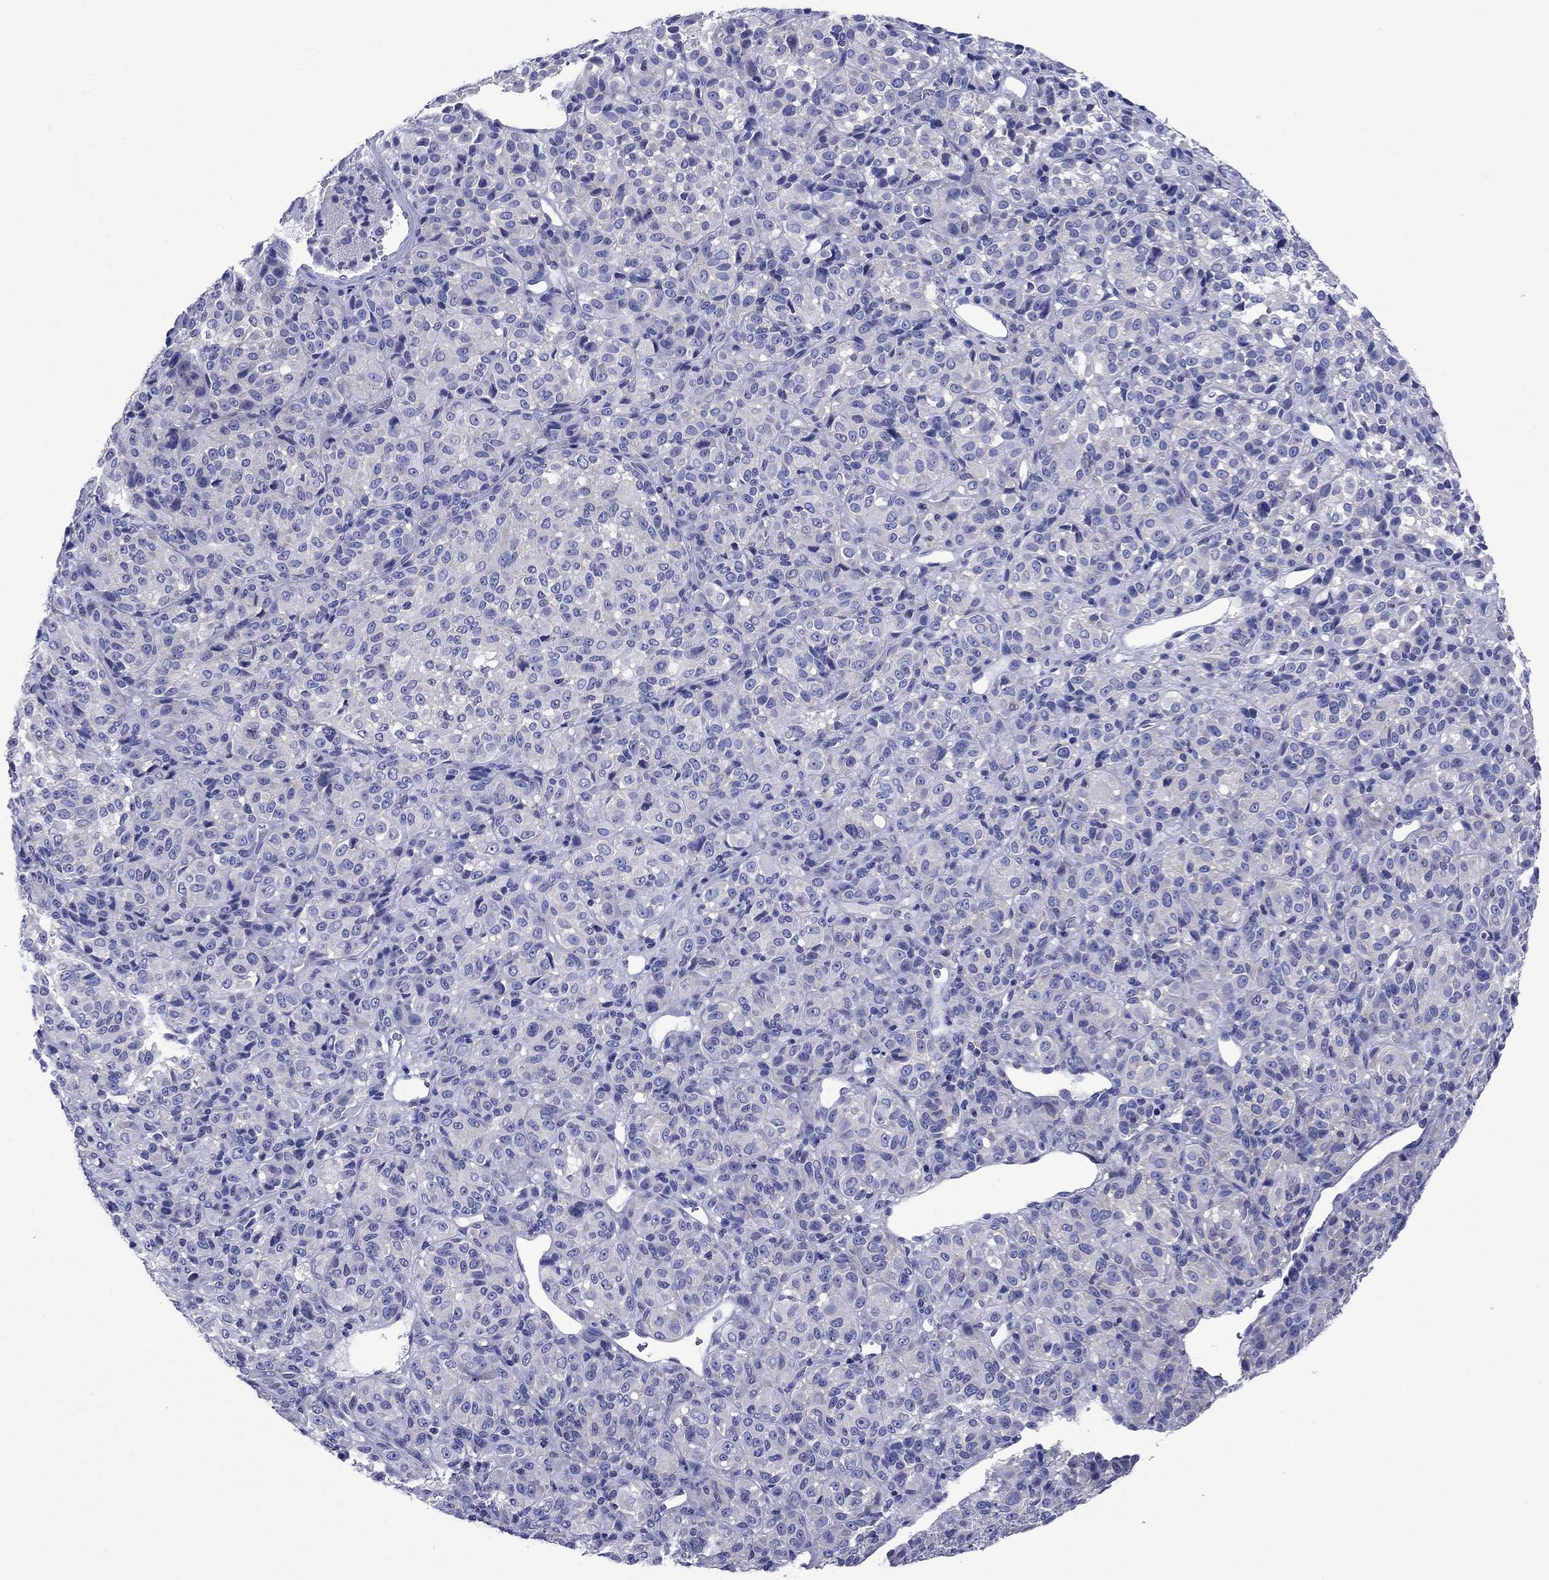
{"staining": {"intensity": "negative", "quantity": "none", "location": "none"}, "tissue": "melanoma", "cell_type": "Tumor cells", "image_type": "cancer", "snomed": [{"axis": "morphology", "description": "Malignant melanoma, Metastatic site"}, {"axis": "topography", "description": "Brain"}], "caption": "Tumor cells are negative for brown protein staining in melanoma. (DAB (3,3'-diaminobenzidine) IHC visualized using brightfield microscopy, high magnification).", "gene": "SULT2B1", "patient": {"sex": "female", "age": 56}}